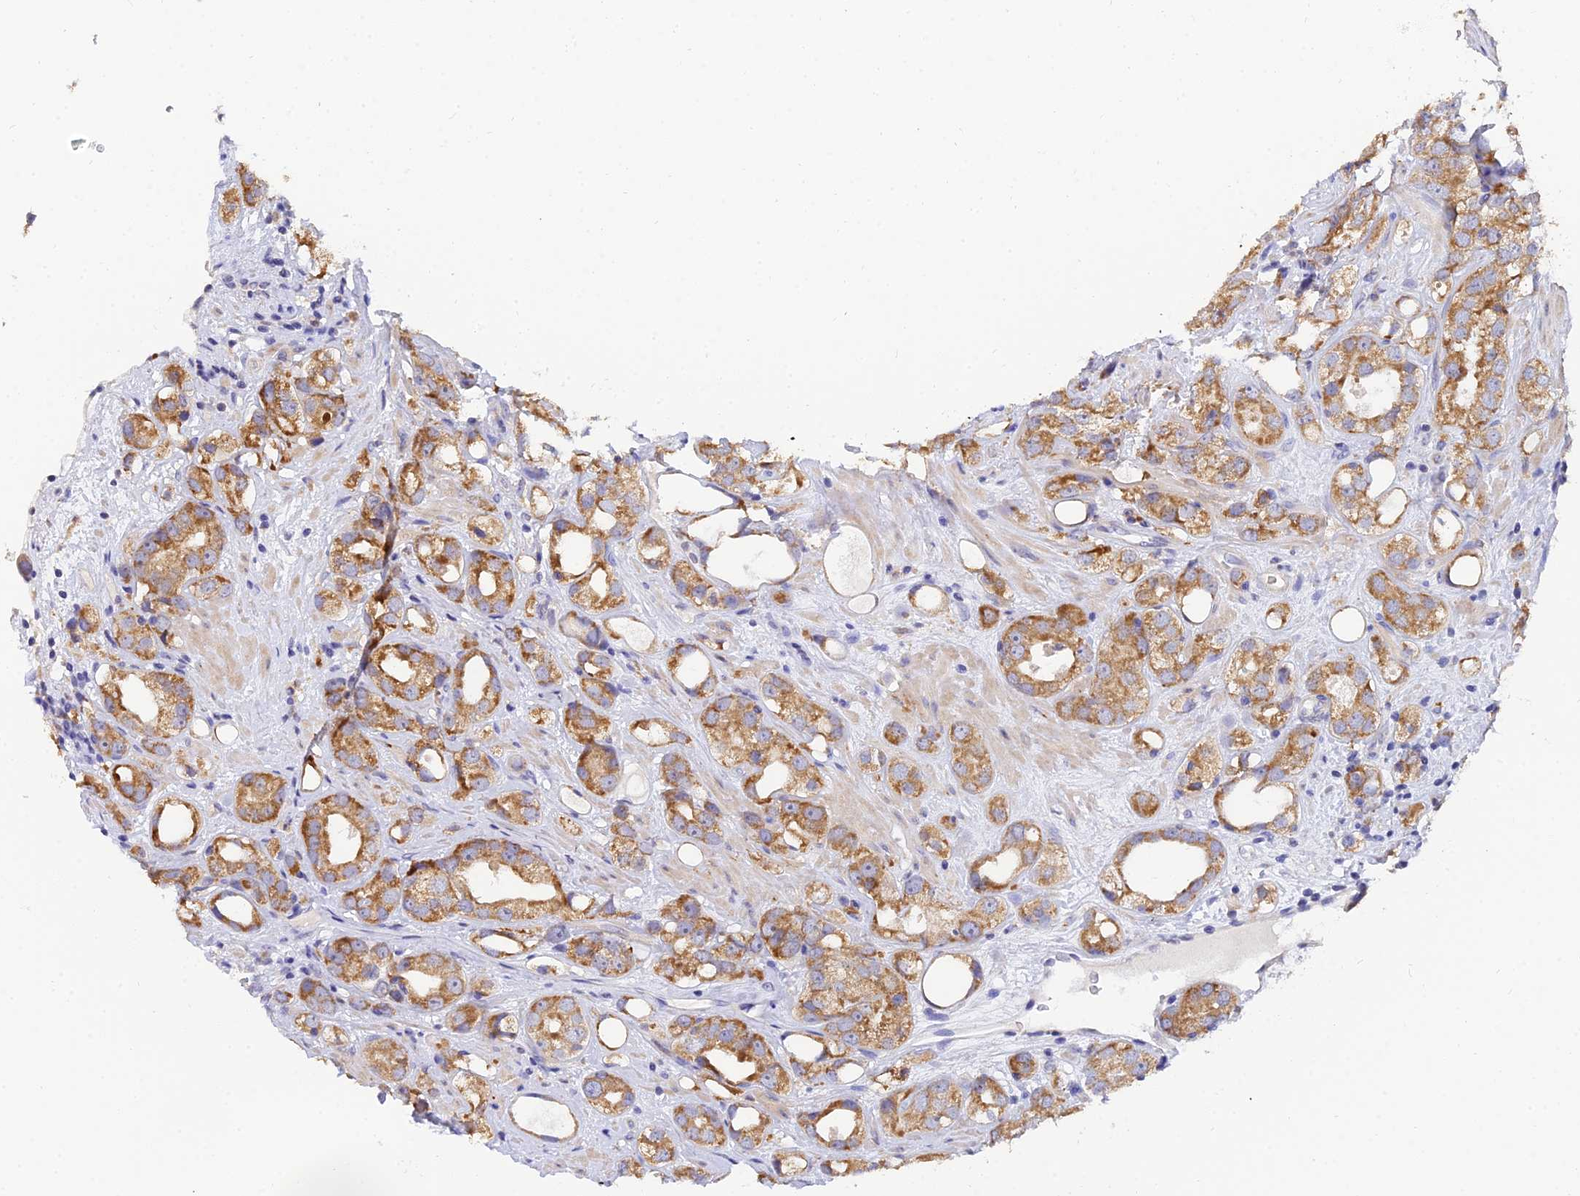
{"staining": {"intensity": "moderate", "quantity": ">75%", "location": "cytoplasmic/membranous"}, "tissue": "prostate cancer", "cell_type": "Tumor cells", "image_type": "cancer", "snomed": [{"axis": "morphology", "description": "Adenocarcinoma, NOS"}, {"axis": "topography", "description": "Prostate"}], "caption": "High-magnification brightfield microscopy of adenocarcinoma (prostate) stained with DAB (brown) and counterstained with hematoxylin (blue). tumor cells exhibit moderate cytoplasmic/membranous staining is seen in approximately>75% of cells. (Stains: DAB in brown, nuclei in blue, Microscopy: brightfield microscopy at high magnification).", "gene": "ARL8B", "patient": {"sex": "male", "age": 79}}